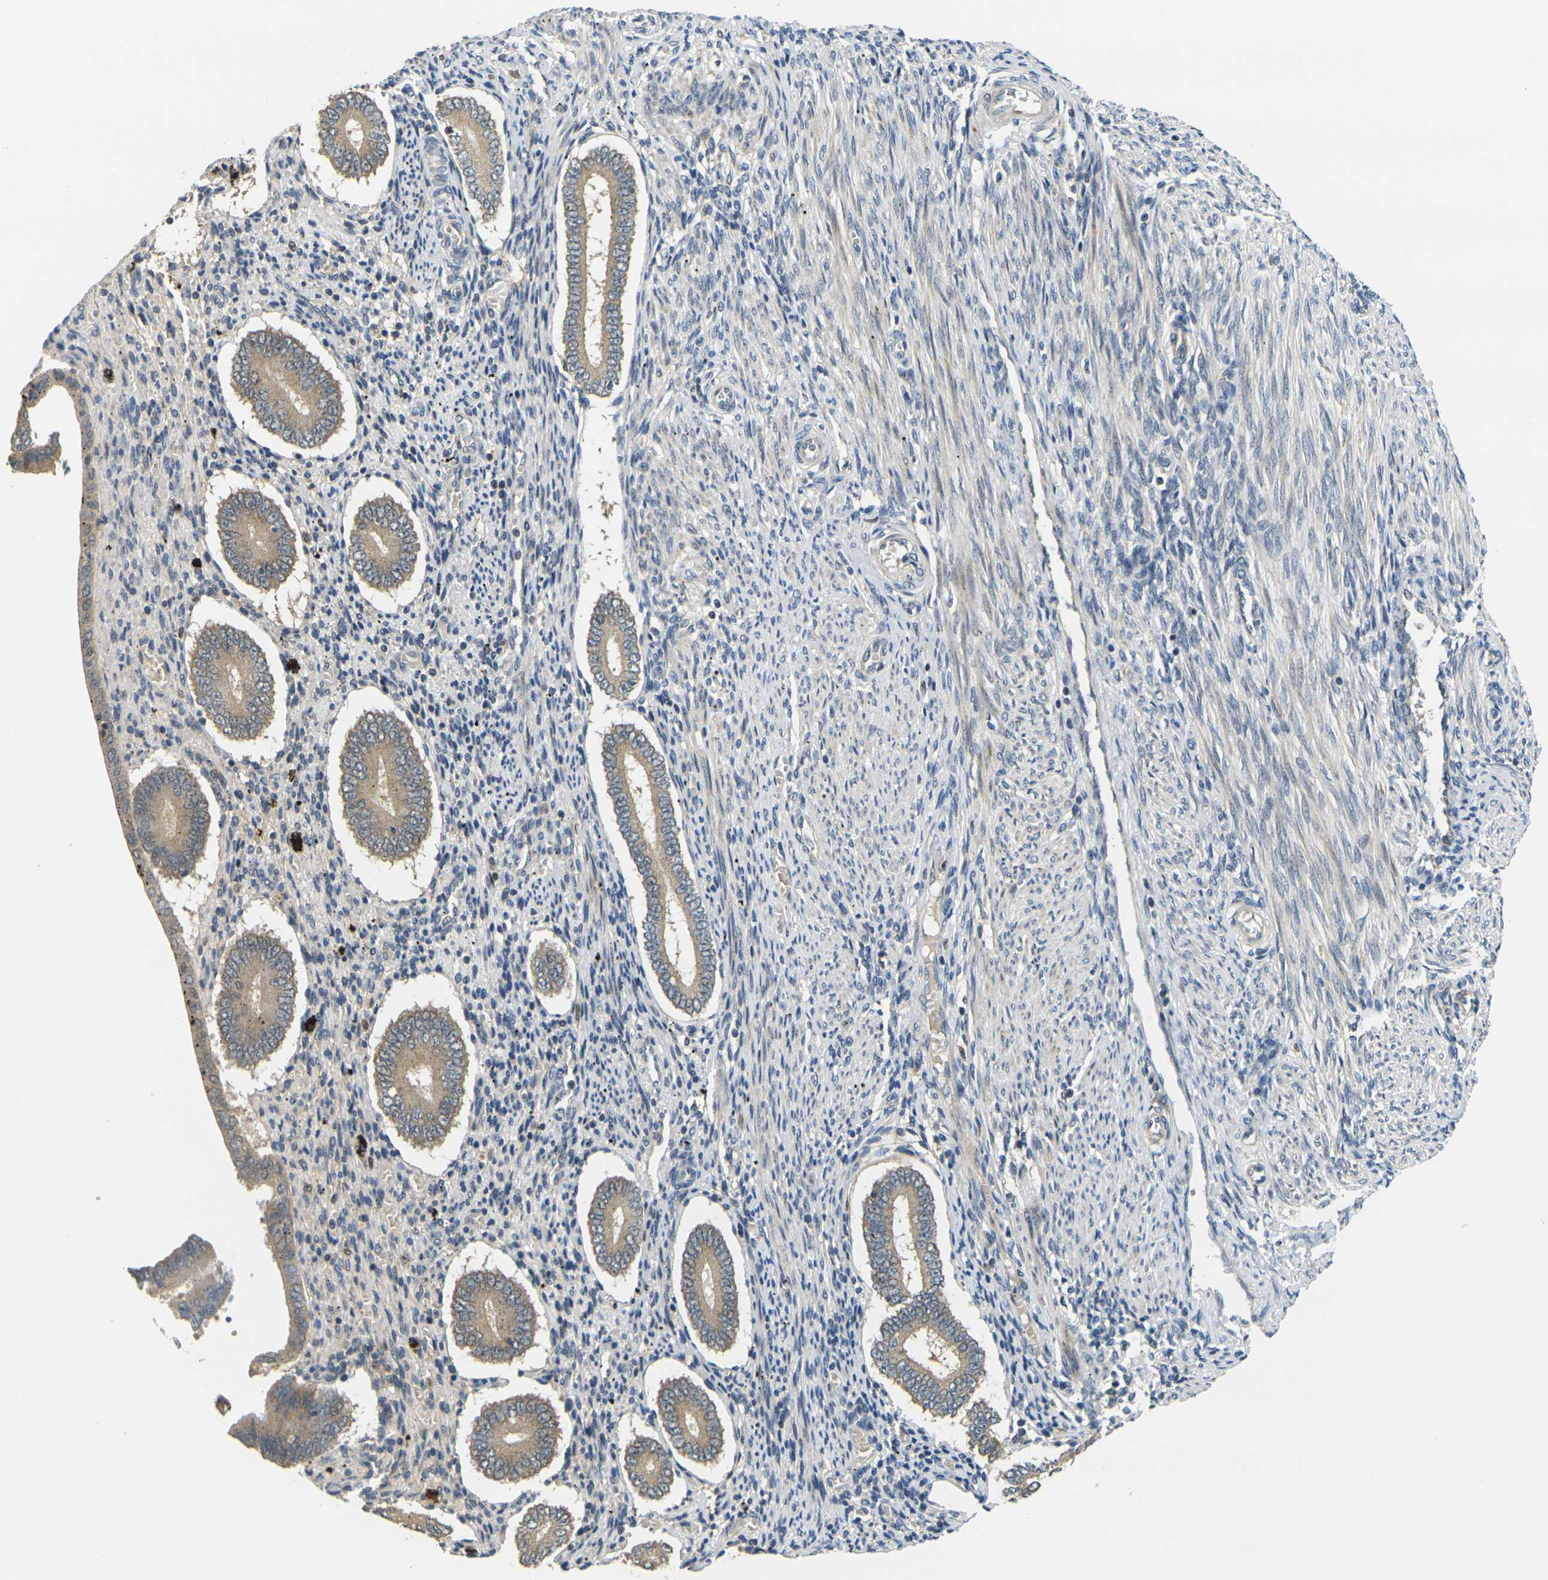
{"staining": {"intensity": "weak", "quantity": "<25%", "location": "cytoplasmic/membranous"}, "tissue": "endometrium", "cell_type": "Cells in endometrial stroma", "image_type": "normal", "snomed": [{"axis": "morphology", "description": "Normal tissue, NOS"}, {"axis": "topography", "description": "Endometrium"}], "caption": "Immunohistochemistry histopathology image of unremarkable endometrium: human endometrium stained with DAB reveals no significant protein positivity in cells in endometrial stroma.", "gene": "KLHL8", "patient": {"sex": "female", "age": 42}}